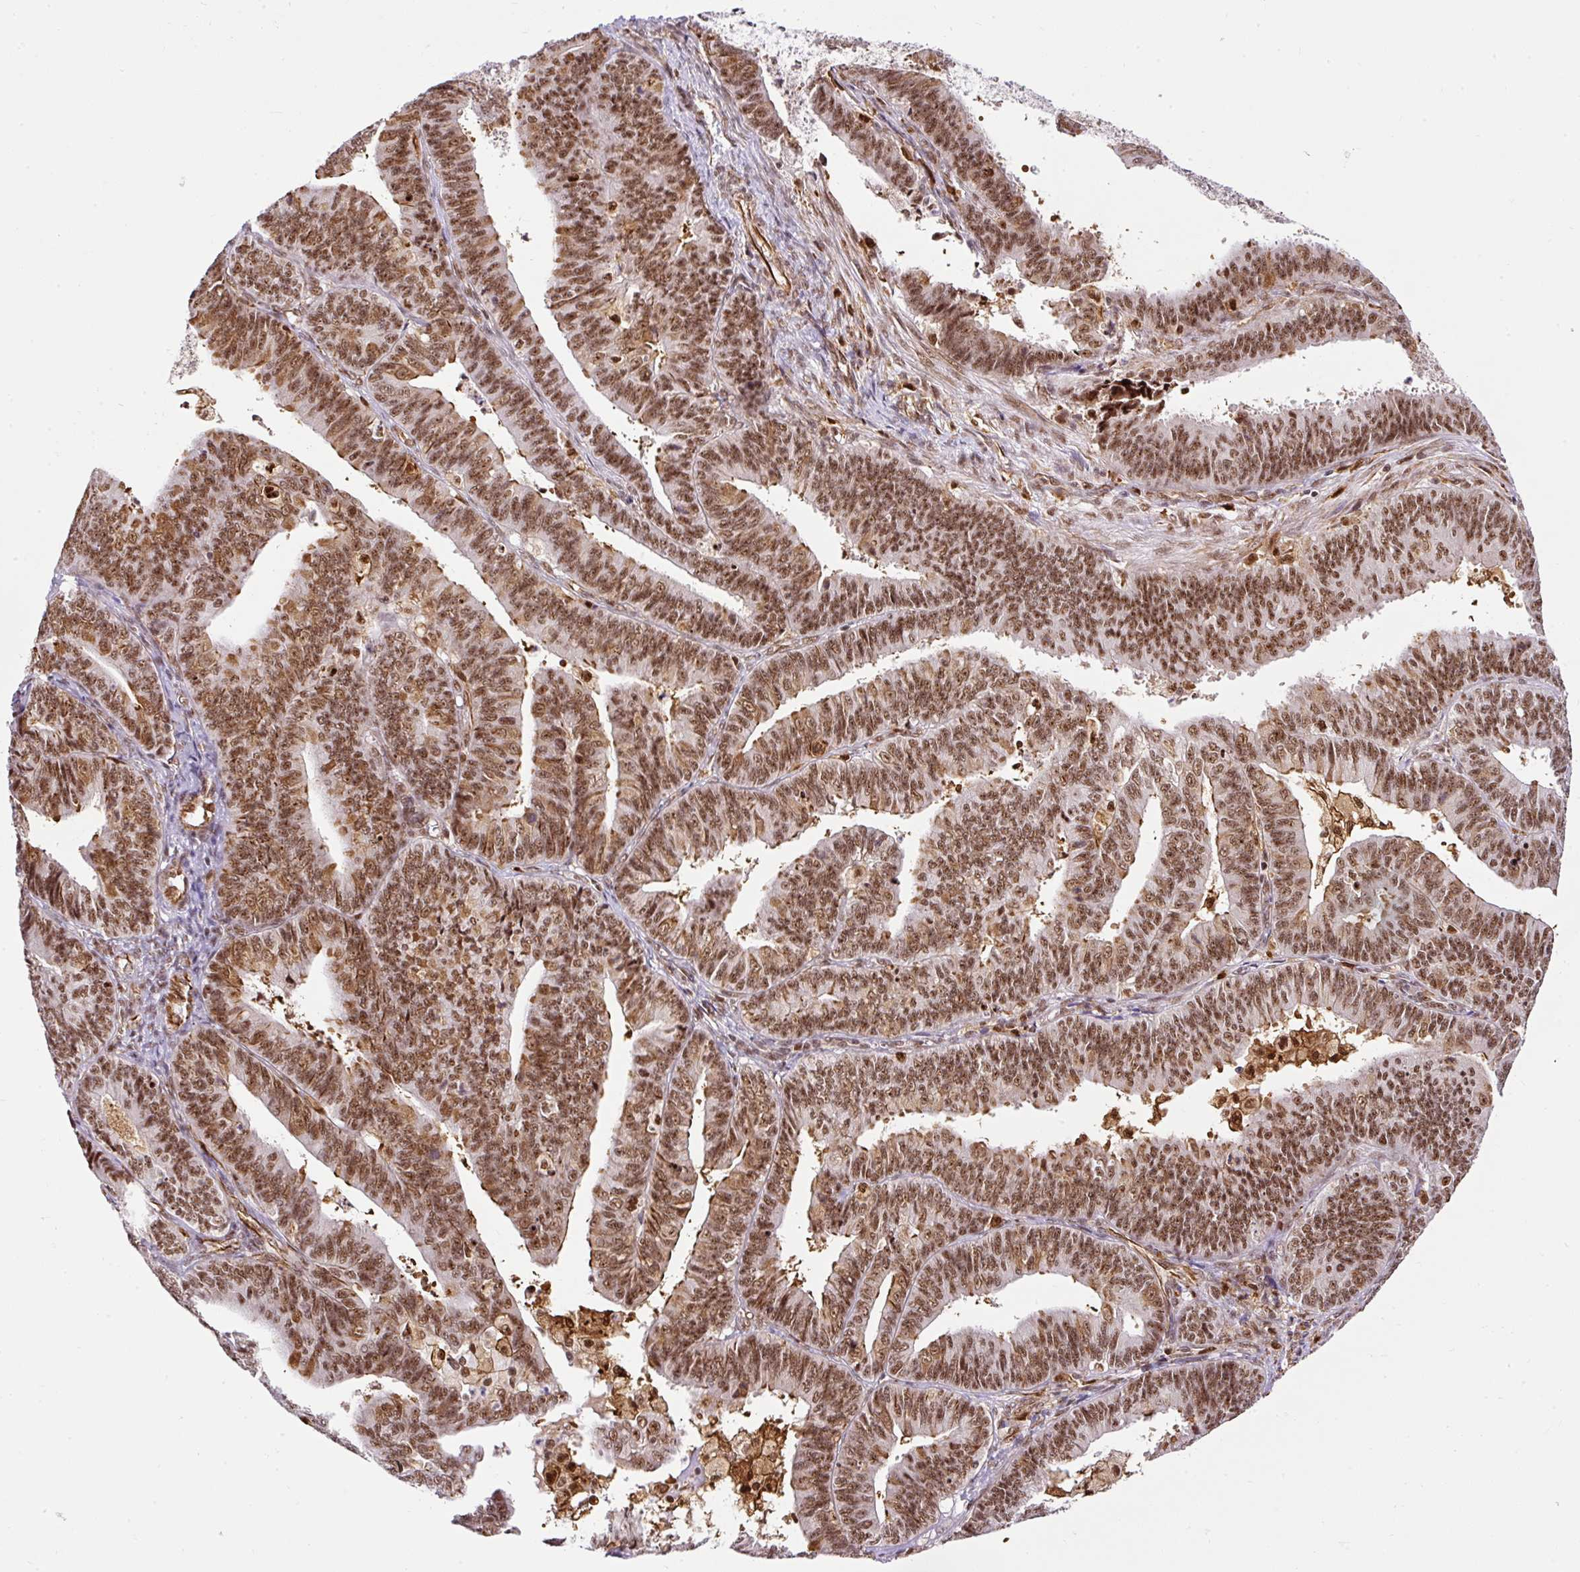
{"staining": {"intensity": "moderate", "quantity": ">75%", "location": "nuclear"}, "tissue": "endometrial cancer", "cell_type": "Tumor cells", "image_type": "cancer", "snomed": [{"axis": "morphology", "description": "Adenocarcinoma, NOS"}, {"axis": "topography", "description": "Endometrium"}], "caption": "Endometrial cancer stained for a protein exhibits moderate nuclear positivity in tumor cells. Immunohistochemistry (ihc) stains the protein in brown and the nuclei are stained blue.", "gene": "LUC7L2", "patient": {"sex": "female", "age": 73}}